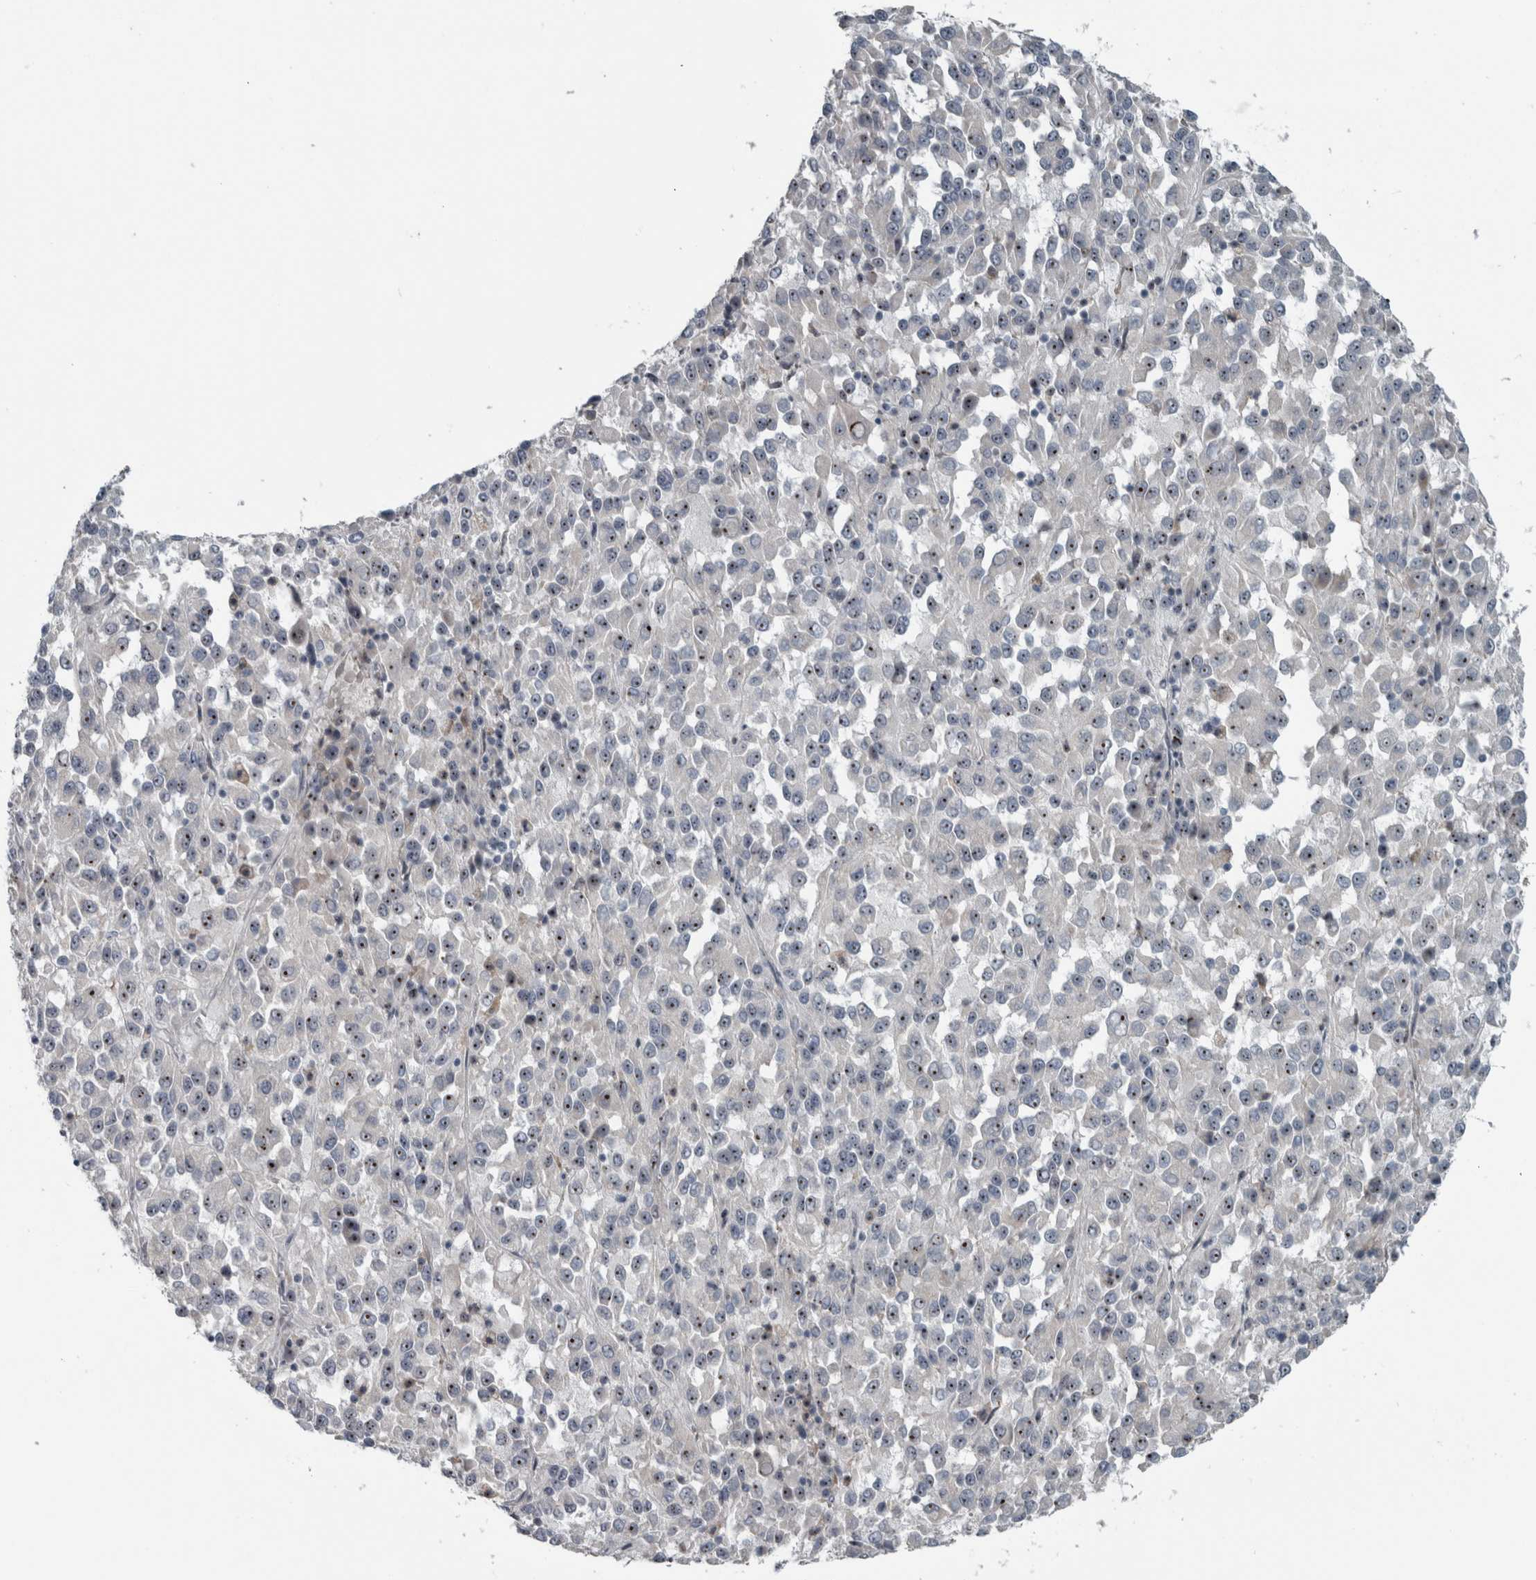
{"staining": {"intensity": "weak", "quantity": "<25%", "location": "nuclear"}, "tissue": "melanoma", "cell_type": "Tumor cells", "image_type": "cancer", "snomed": [{"axis": "morphology", "description": "Malignant melanoma, Metastatic site"}, {"axis": "topography", "description": "Lung"}], "caption": "The image demonstrates no staining of tumor cells in melanoma.", "gene": "UTP6", "patient": {"sex": "male", "age": 64}}